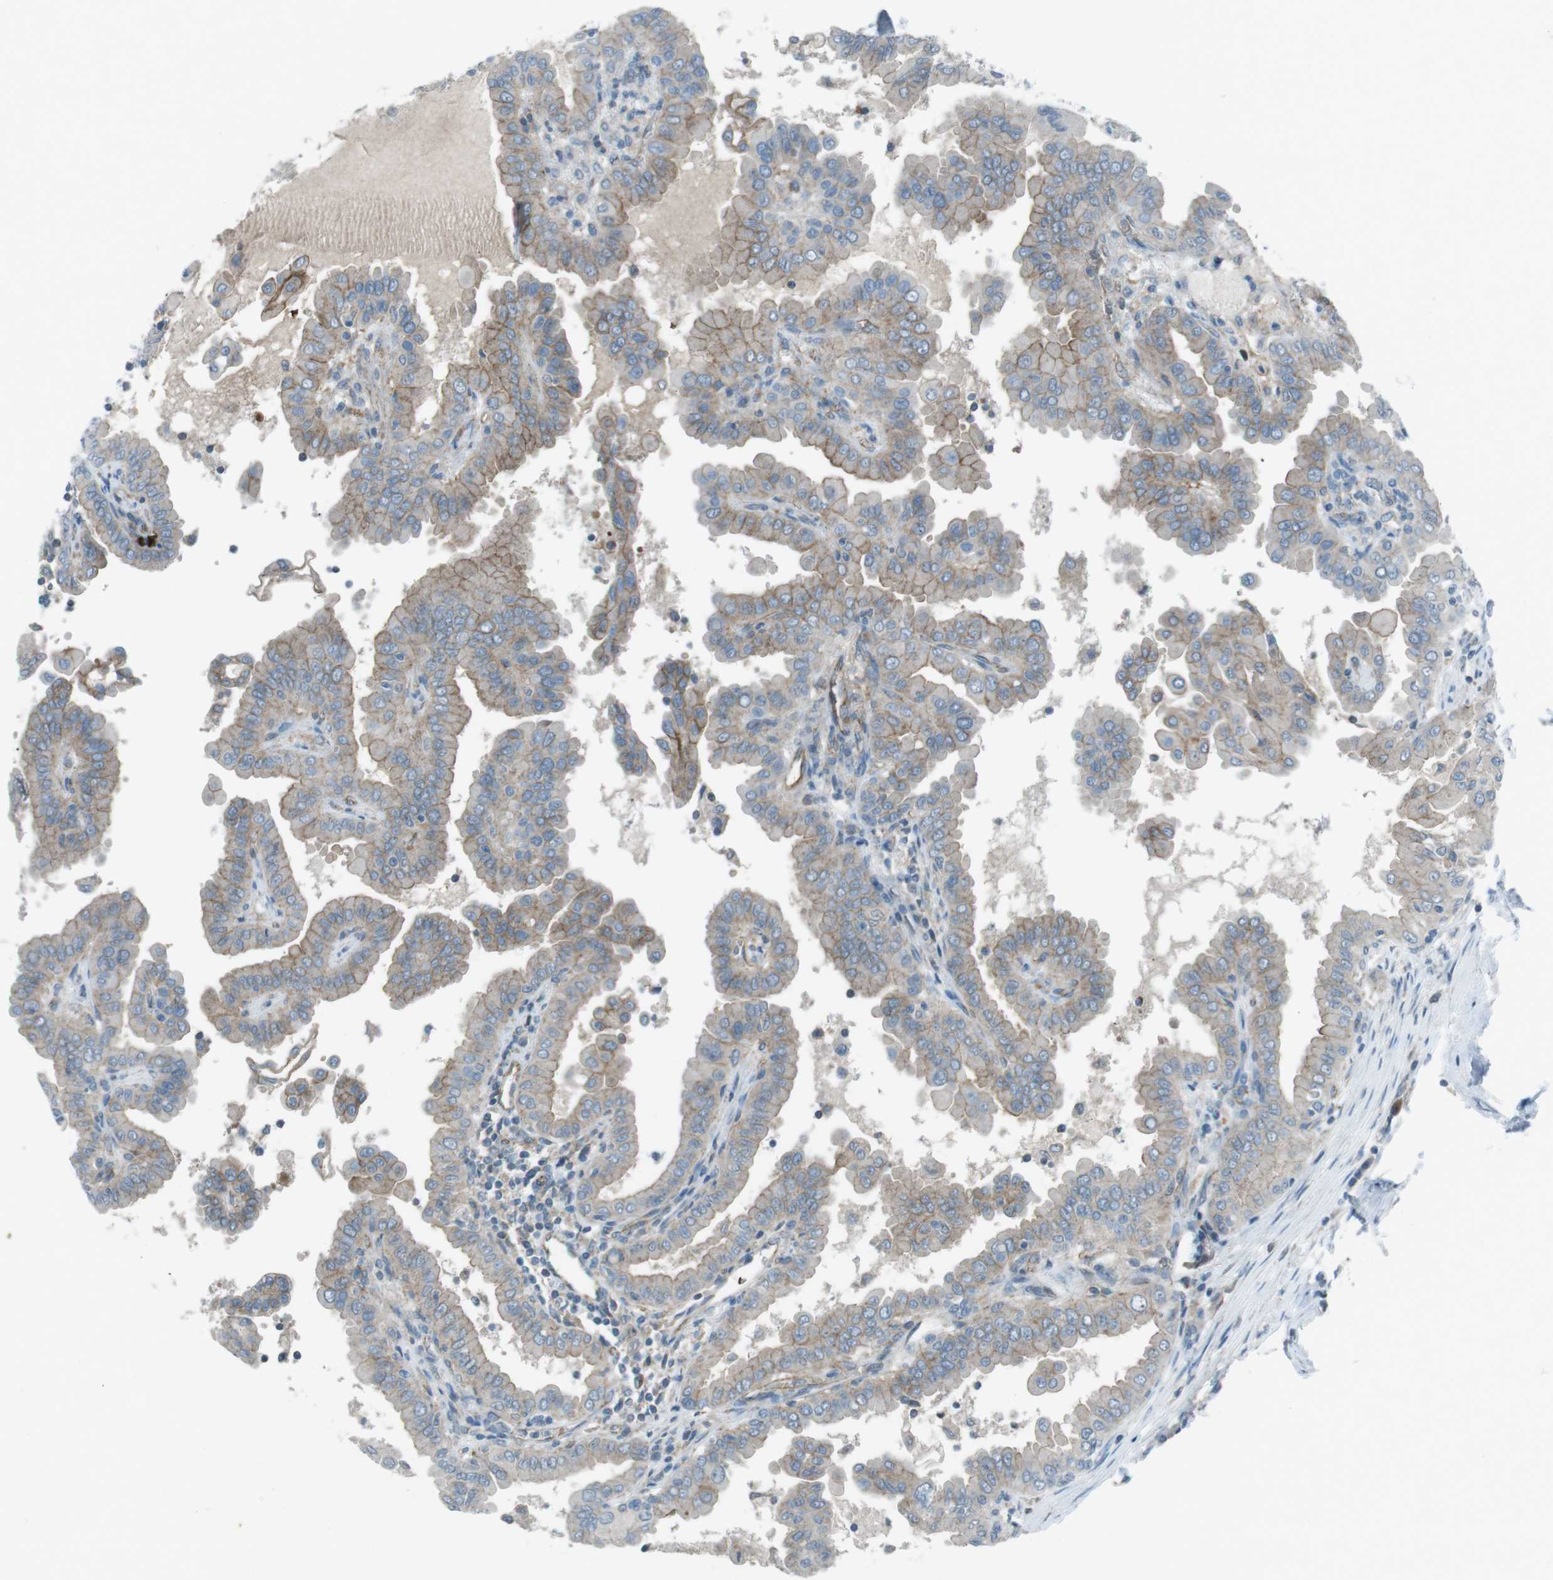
{"staining": {"intensity": "weak", "quantity": "25%-75%", "location": "cytoplasmic/membranous"}, "tissue": "thyroid cancer", "cell_type": "Tumor cells", "image_type": "cancer", "snomed": [{"axis": "morphology", "description": "Papillary adenocarcinoma, NOS"}, {"axis": "topography", "description": "Thyroid gland"}], "caption": "Protein staining of thyroid papillary adenocarcinoma tissue shows weak cytoplasmic/membranous staining in approximately 25%-75% of tumor cells.", "gene": "SPTA1", "patient": {"sex": "male", "age": 33}}